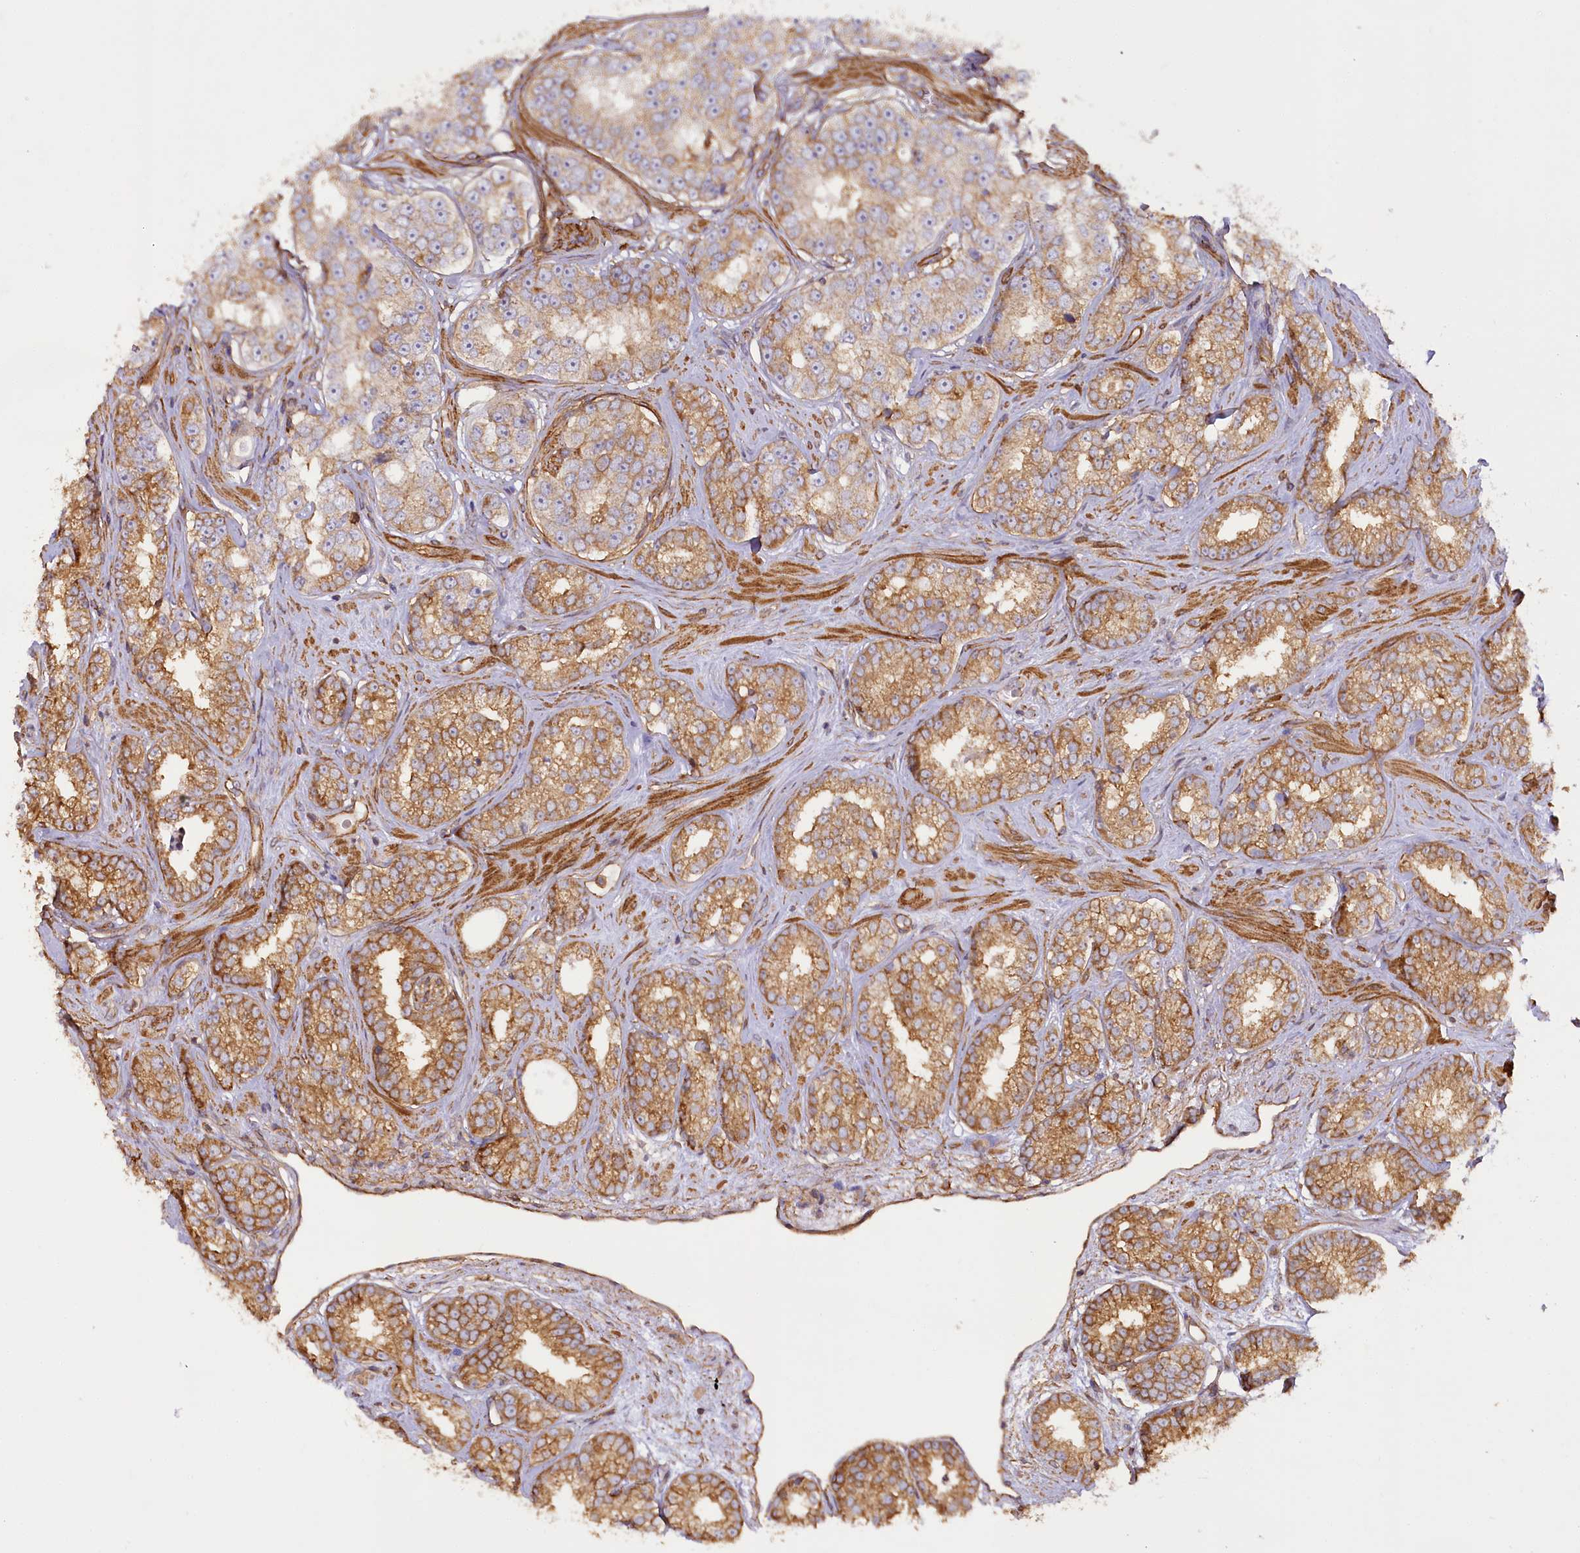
{"staining": {"intensity": "moderate", "quantity": ">75%", "location": "cytoplasmic/membranous"}, "tissue": "prostate cancer", "cell_type": "Tumor cells", "image_type": "cancer", "snomed": [{"axis": "morphology", "description": "Normal tissue, NOS"}, {"axis": "morphology", "description": "Adenocarcinoma, High grade"}, {"axis": "topography", "description": "Prostate"}], "caption": "This is a micrograph of immunohistochemistry staining of prostate cancer, which shows moderate positivity in the cytoplasmic/membranous of tumor cells.", "gene": "SYNPO2", "patient": {"sex": "male", "age": 83}}